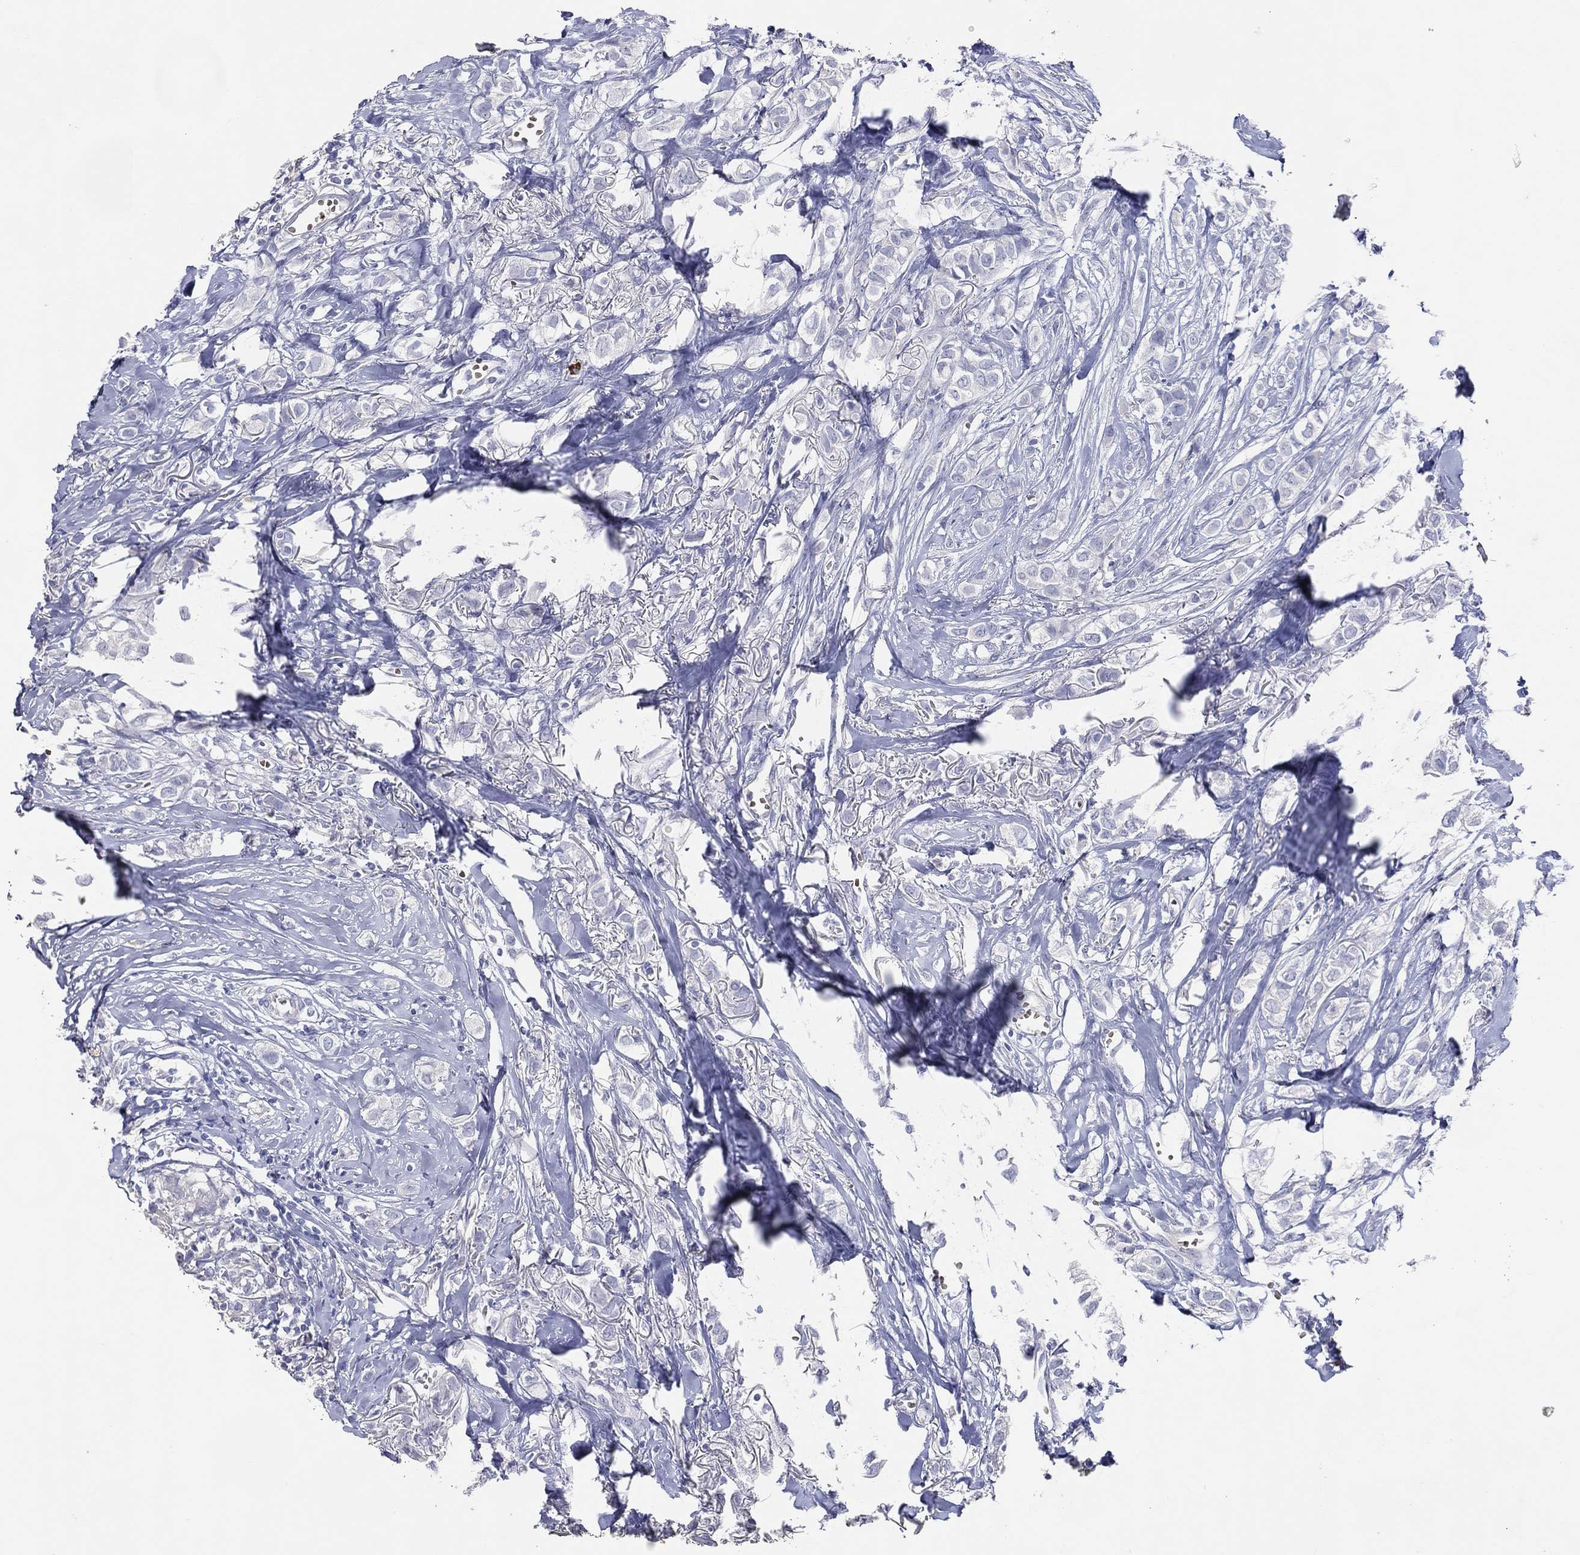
{"staining": {"intensity": "negative", "quantity": "none", "location": "none"}, "tissue": "breast cancer", "cell_type": "Tumor cells", "image_type": "cancer", "snomed": [{"axis": "morphology", "description": "Duct carcinoma"}, {"axis": "topography", "description": "Breast"}], "caption": "Tumor cells show no significant protein positivity in invasive ductal carcinoma (breast).", "gene": "DNAH6", "patient": {"sex": "female", "age": 85}}